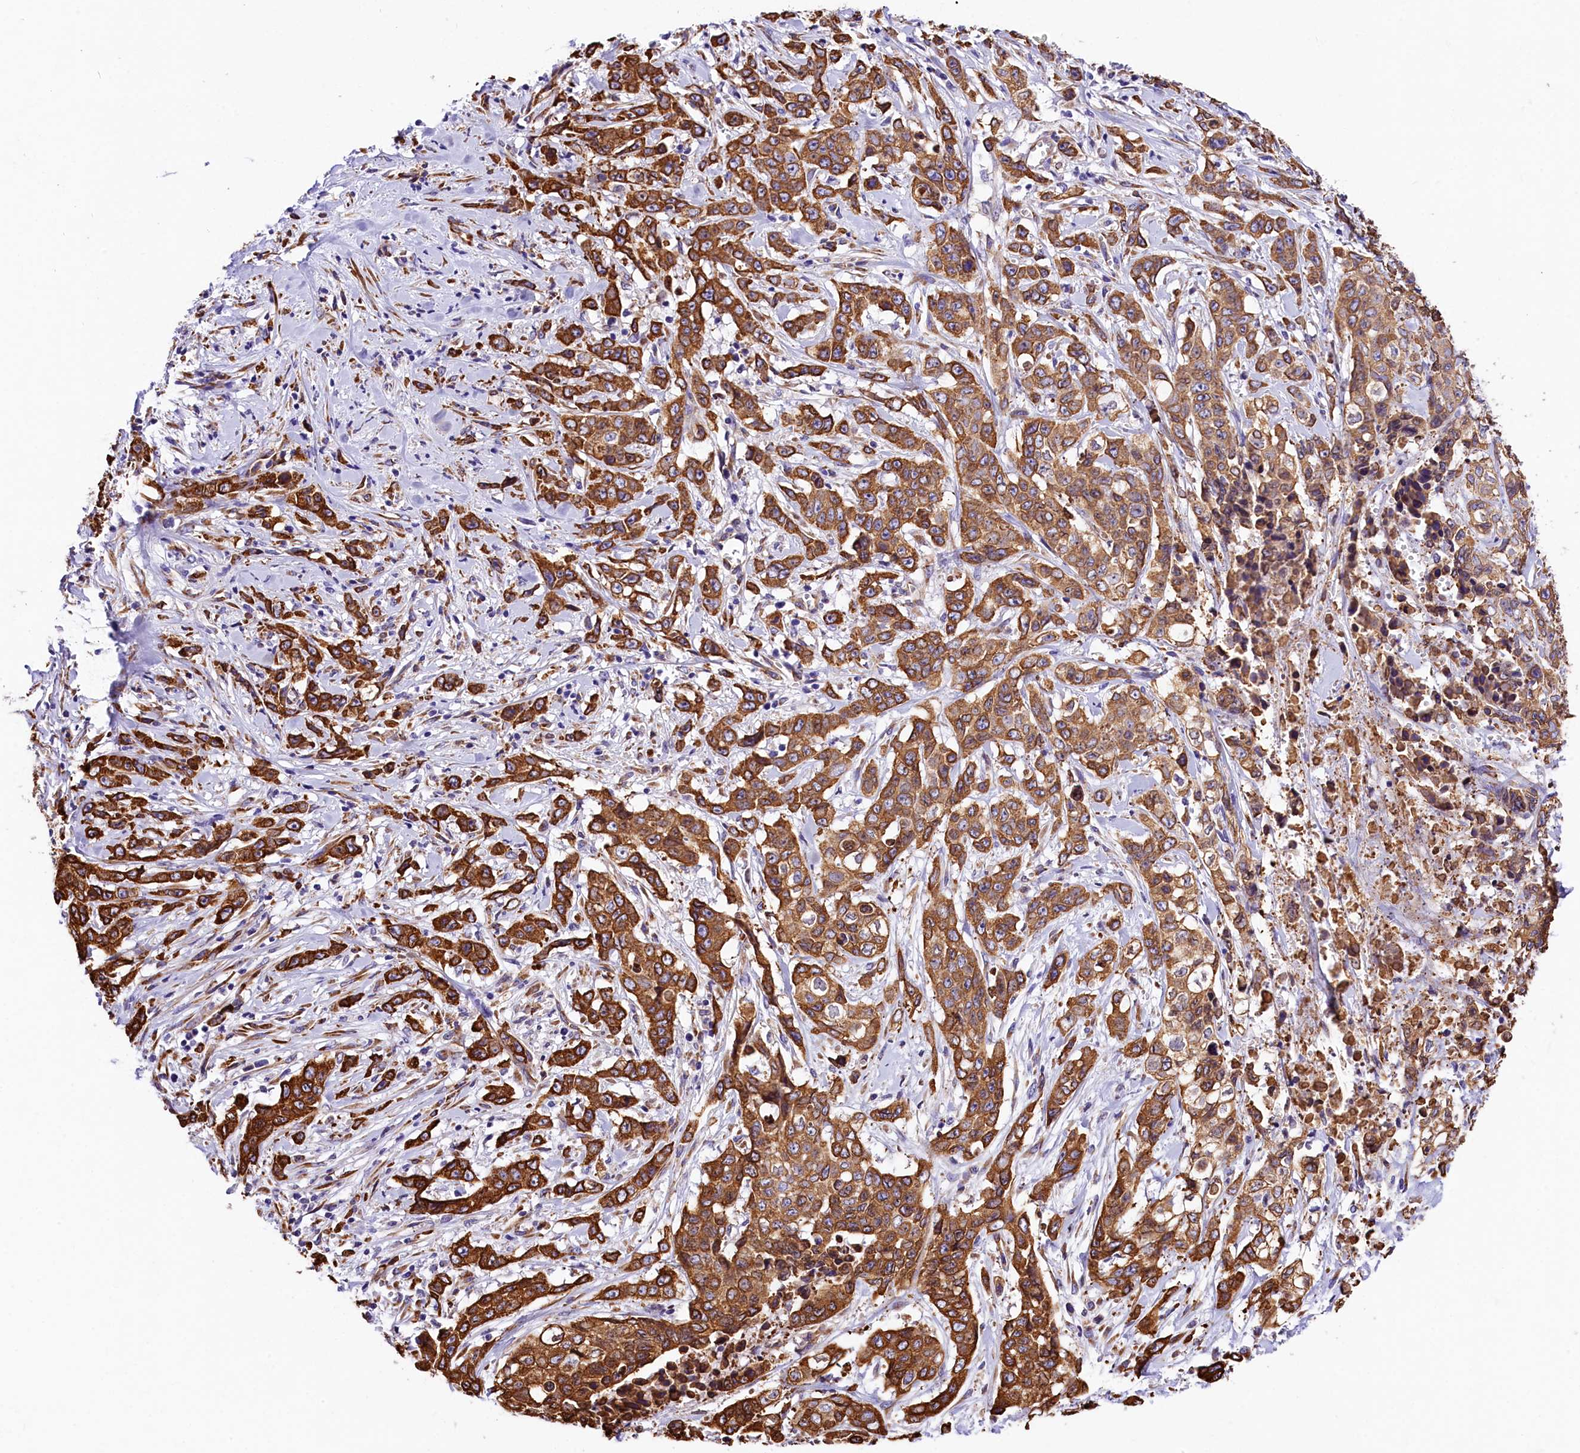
{"staining": {"intensity": "moderate", "quantity": ">75%", "location": "cytoplasmic/membranous"}, "tissue": "stomach cancer", "cell_type": "Tumor cells", "image_type": "cancer", "snomed": [{"axis": "morphology", "description": "Adenocarcinoma, NOS"}, {"axis": "topography", "description": "Stomach, upper"}], "caption": "Moderate cytoplasmic/membranous protein staining is appreciated in approximately >75% of tumor cells in stomach adenocarcinoma.", "gene": "ITGA1", "patient": {"sex": "male", "age": 62}}